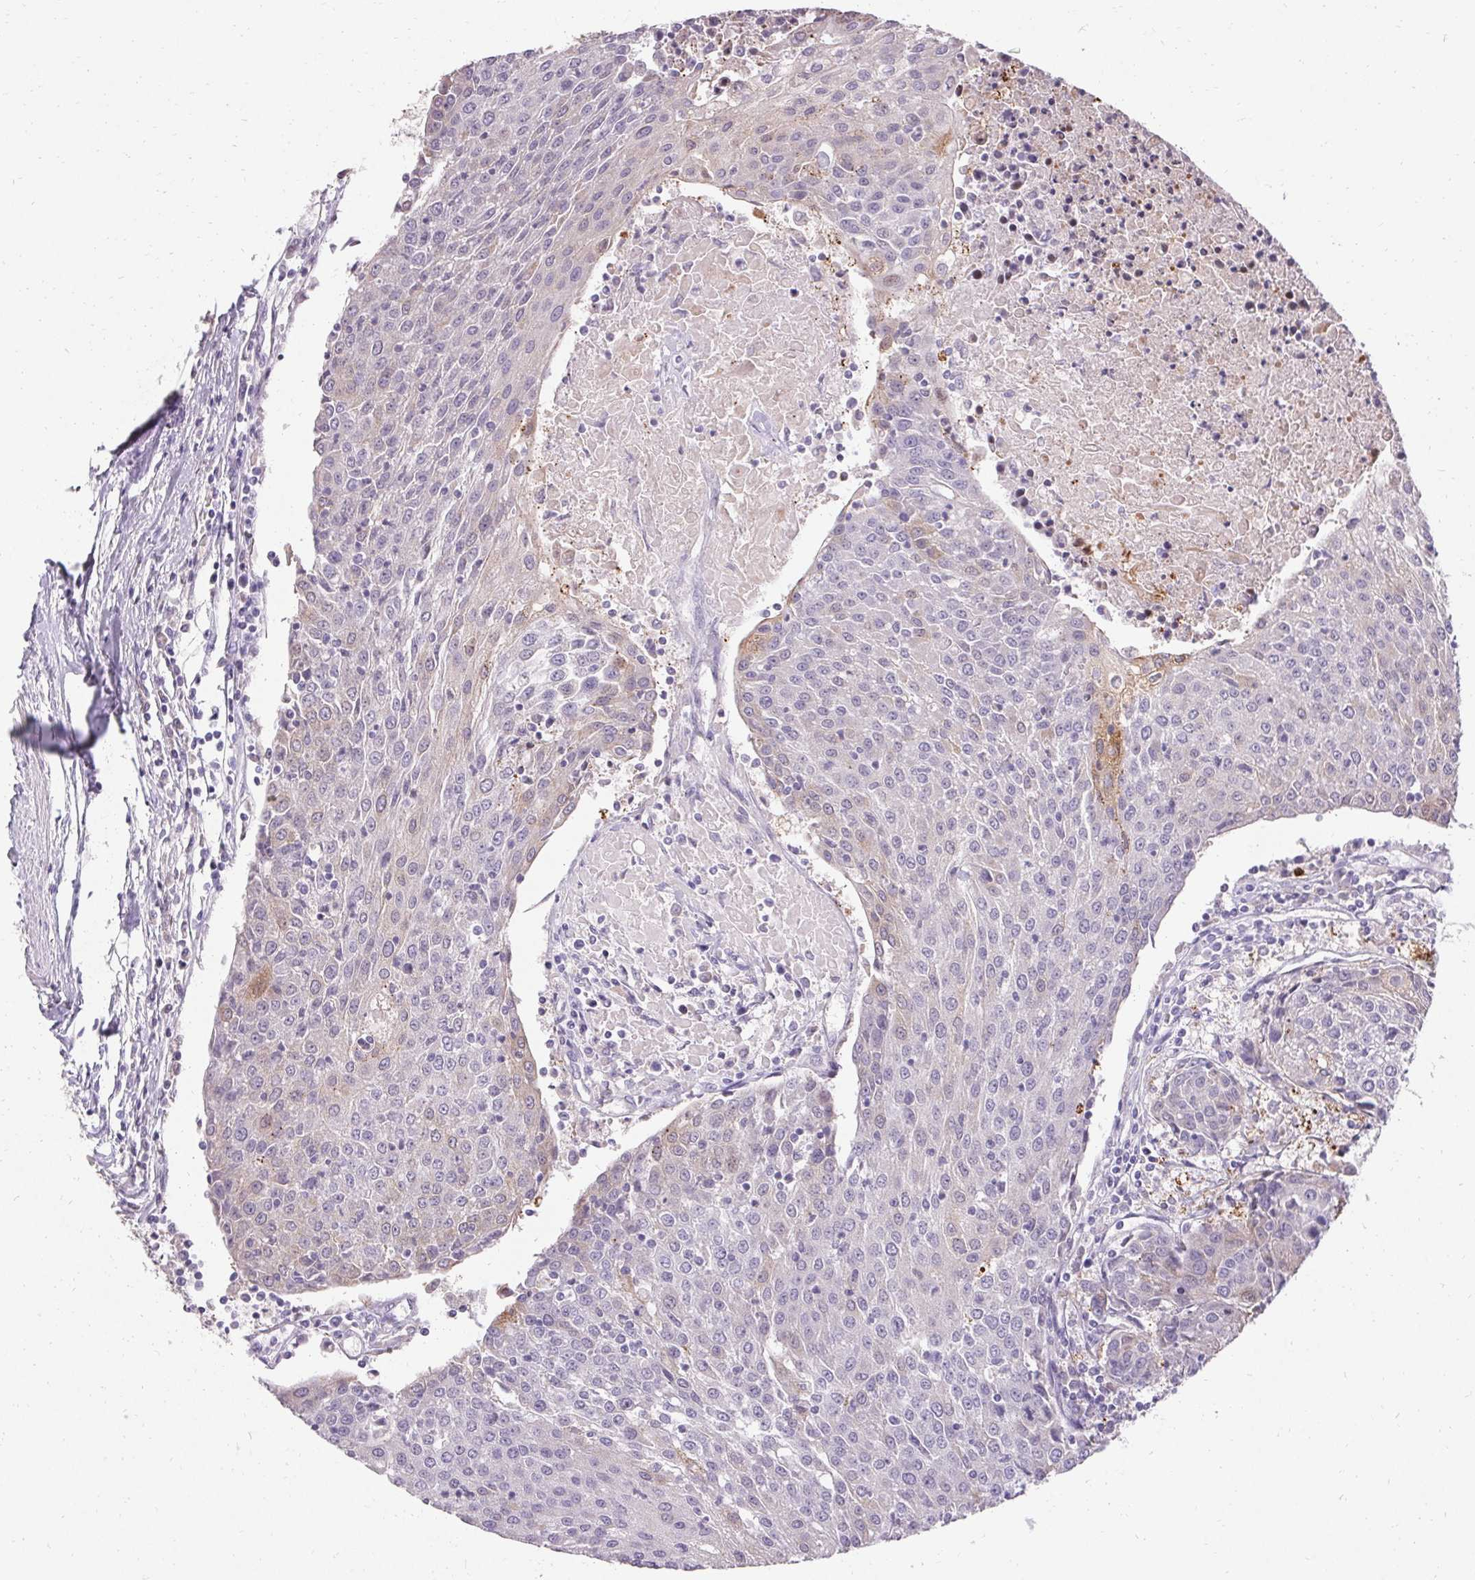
{"staining": {"intensity": "negative", "quantity": "none", "location": "none"}, "tissue": "urothelial cancer", "cell_type": "Tumor cells", "image_type": "cancer", "snomed": [{"axis": "morphology", "description": "Urothelial carcinoma, High grade"}, {"axis": "topography", "description": "Urinary bladder"}], "caption": "Histopathology image shows no significant protein expression in tumor cells of high-grade urothelial carcinoma. (DAB immunohistochemistry (IHC) with hematoxylin counter stain).", "gene": "HSD17B3", "patient": {"sex": "female", "age": 85}}